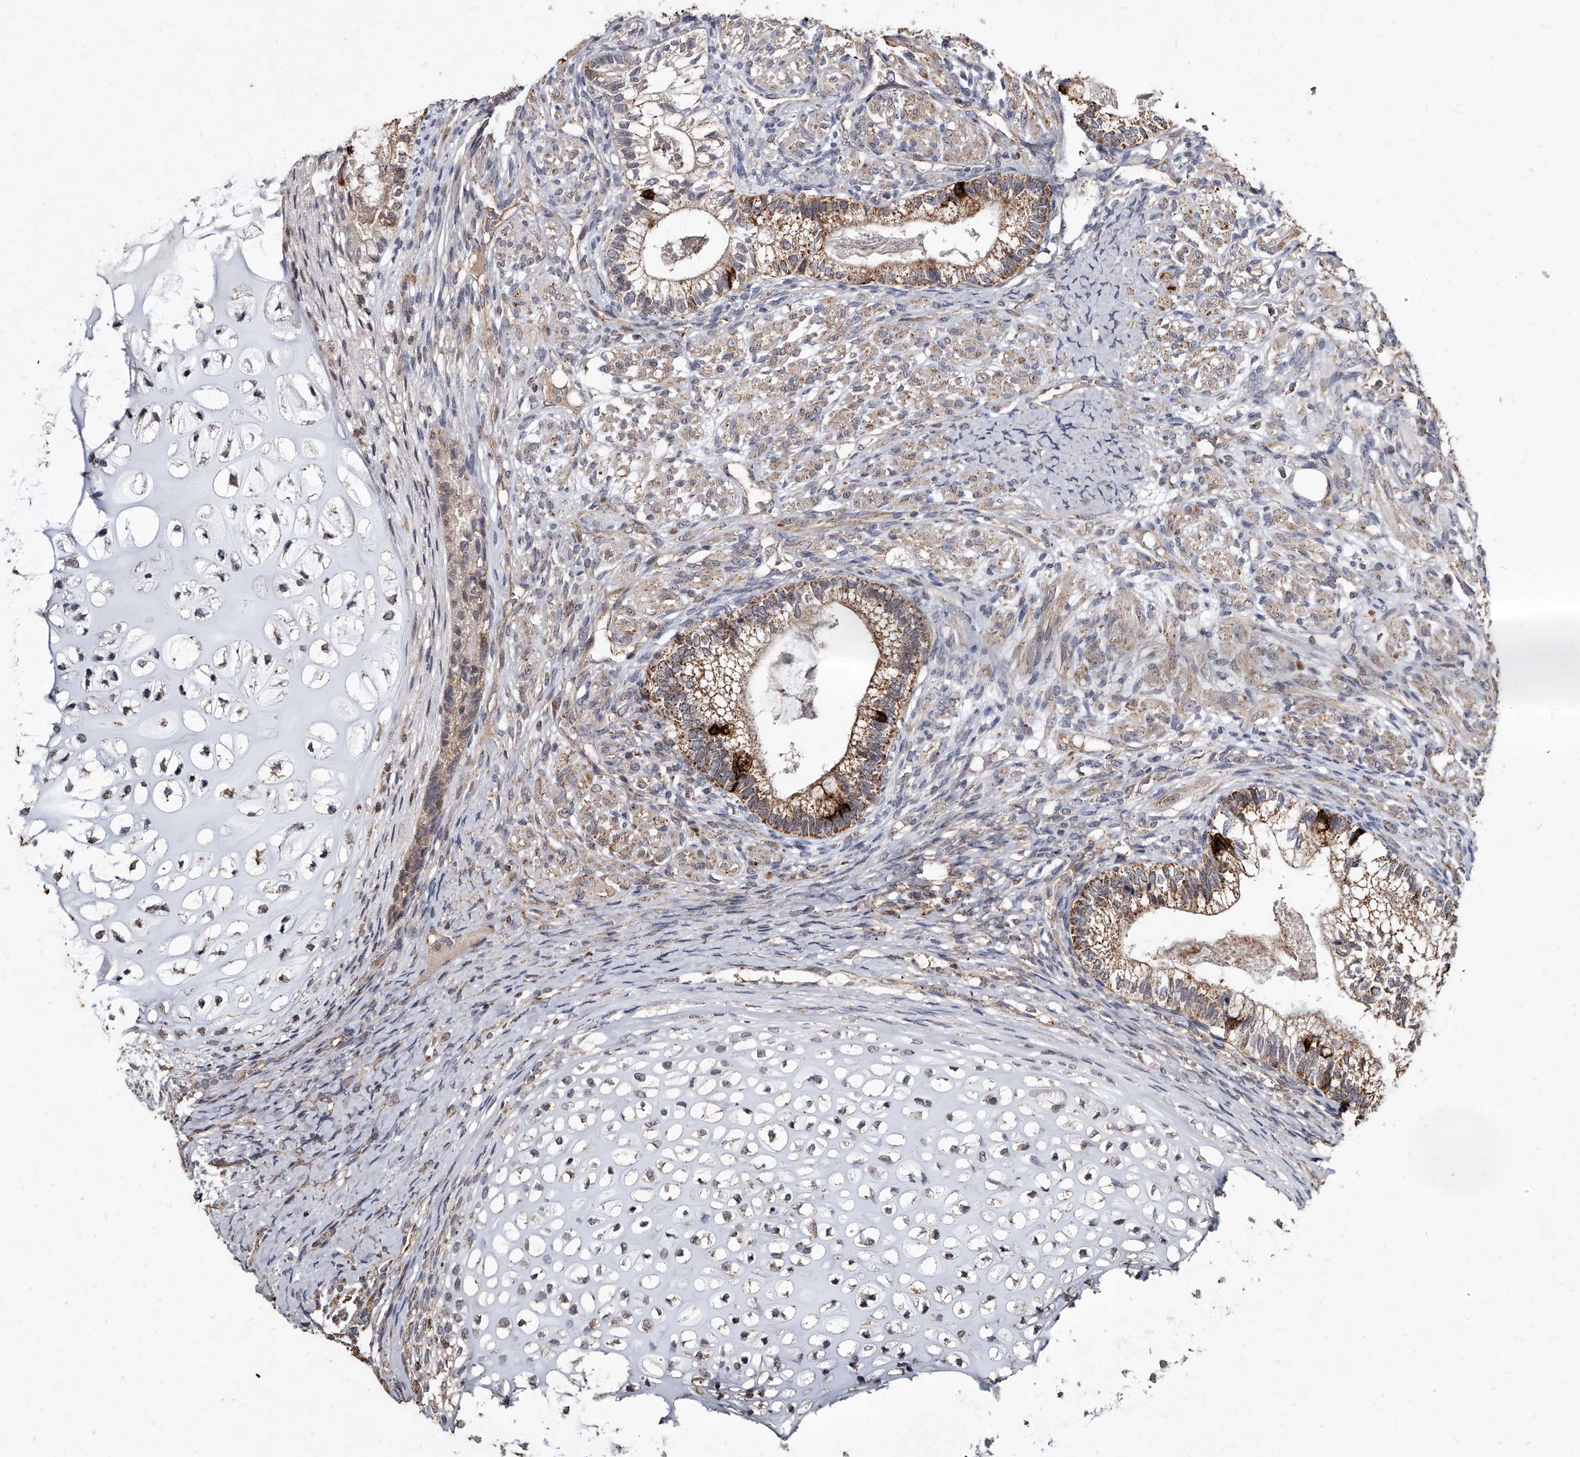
{"staining": {"intensity": "moderate", "quantity": ">75%", "location": "cytoplasmic/membranous"}, "tissue": "testis cancer", "cell_type": "Tumor cells", "image_type": "cancer", "snomed": [{"axis": "morphology", "description": "Seminoma, NOS"}, {"axis": "morphology", "description": "Carcinoma, Embryonal, NOS"}, {"axis": "topography", "description": "Testis"}], "caption": "Immunohistochemical staining of testis cancer shows moderate cytoplasmic/membranous protein positivity in approximately >75% of tumor cells.", "gene": "GPR183", "patient": {"sex": "male", "age": 28}}